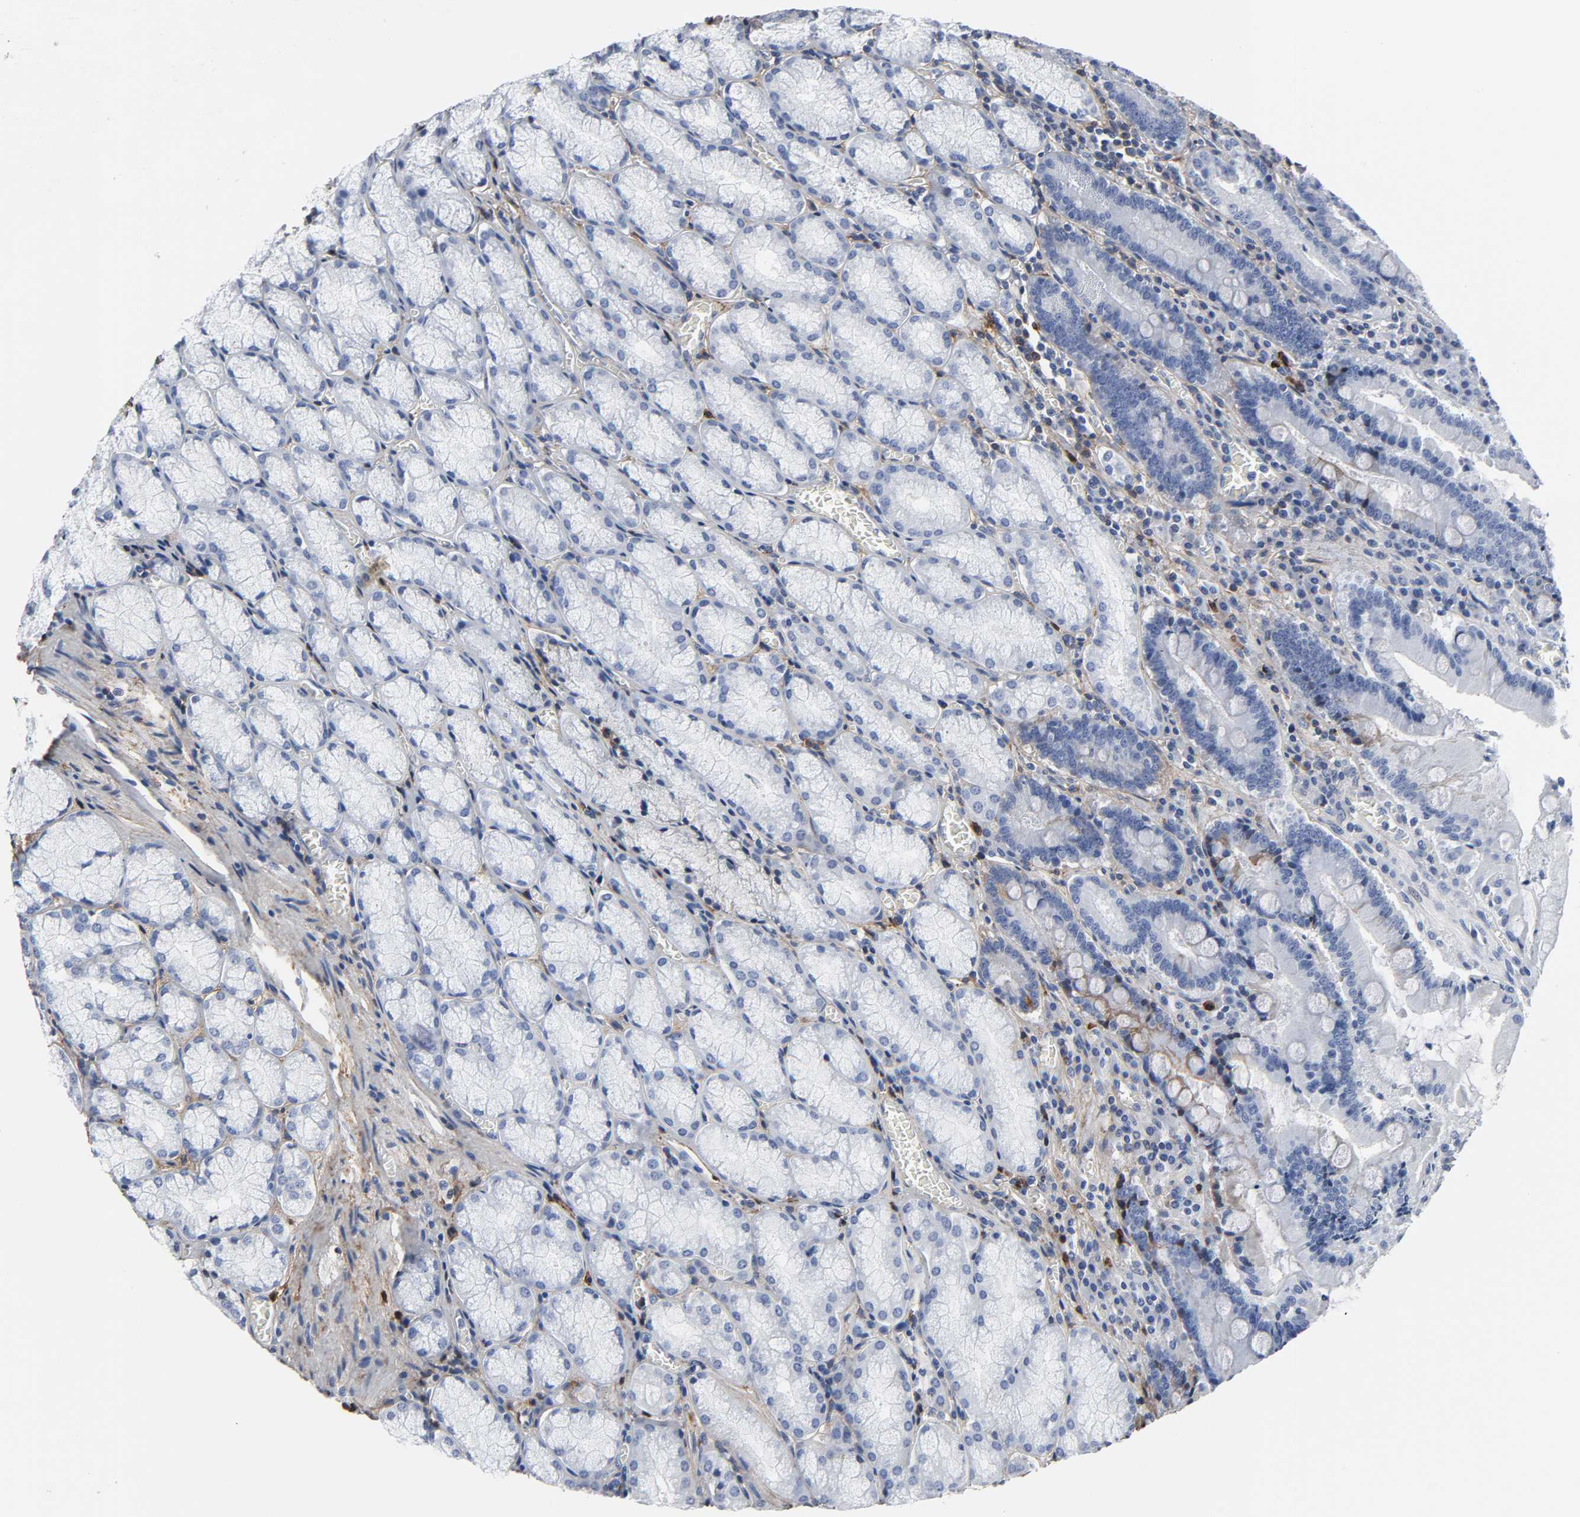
{"staining": {"intensity": "moderate", "quantity": "<25%", "location": "cytoplasmic/membranous"}, "tissue": "stomach", "cell_type": "Glandular cells", "image_type": "normal", "snomed": [{"axis": "morphology", "description": "Normal tissue, NOS"}, {"axis": "topography", "description": "Stomach, lower"}], "caption": "An image of human stomach stained for a protein reveals moderate cytoplasmic/membranous brown staining in glandular cells. (brown staining indicates protein expression, while blue staining denotes nuclei).", "gene": "FBLN1", "patient": {"sex": "male", "age": 56}}